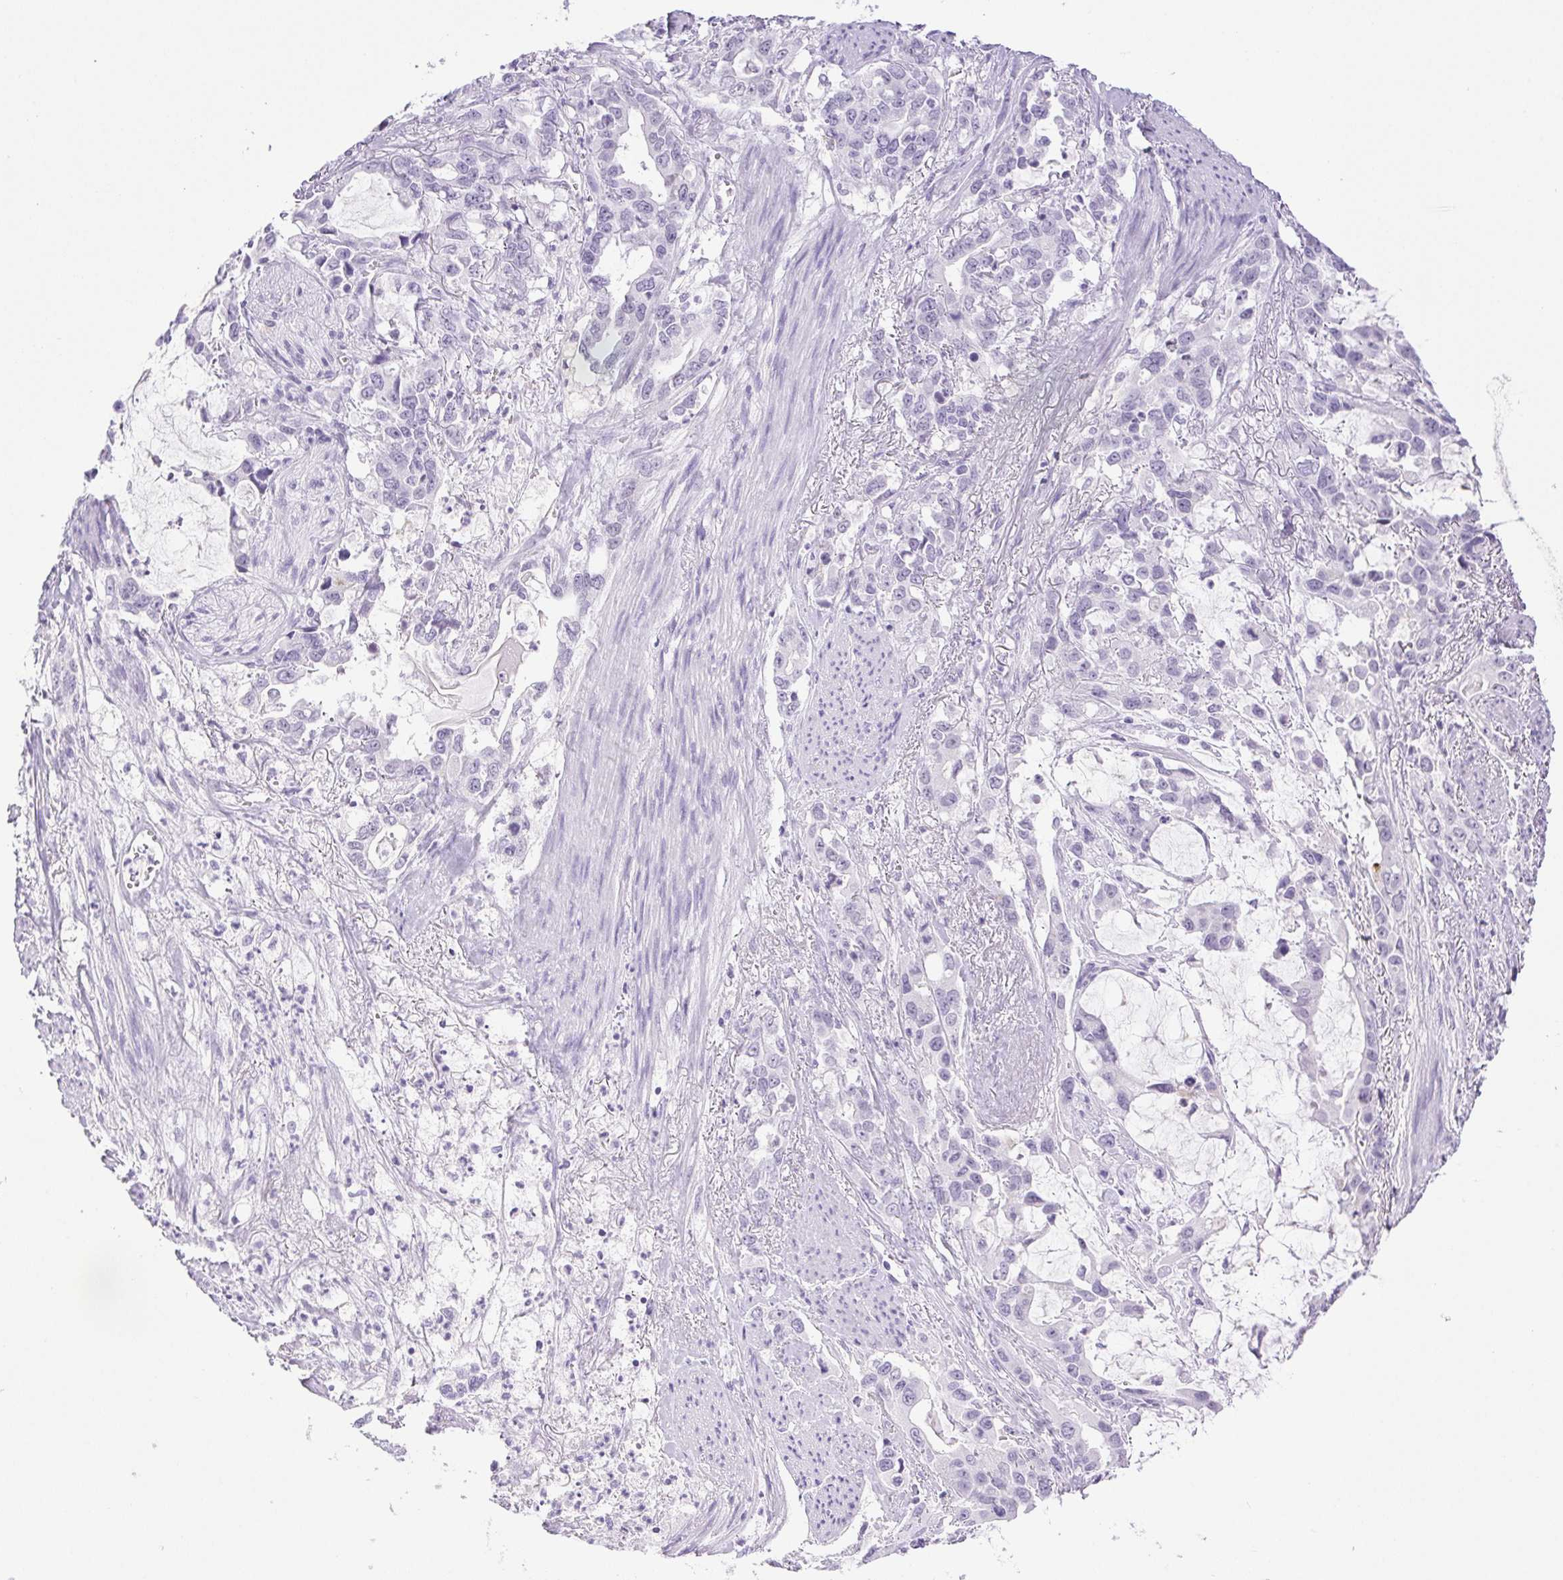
{"staining": {"intensity": "negative", "quantity": "none", "location": "none"}, "tissue": "stomach cancer", "cell_type": "Tumor cells", "image_type": "cancer", "snomed": [{"axis": "morphology", "description": "Adenocarcinoma, NOS"}, {"axis": "topography", "description": "Stomach, upper"}], "caption": "Tumor cells show no significant protein staining in stomach adenocarcinoma.", "gene": "PAPPA2", "patient": {"sex": "male", "age": 85}}